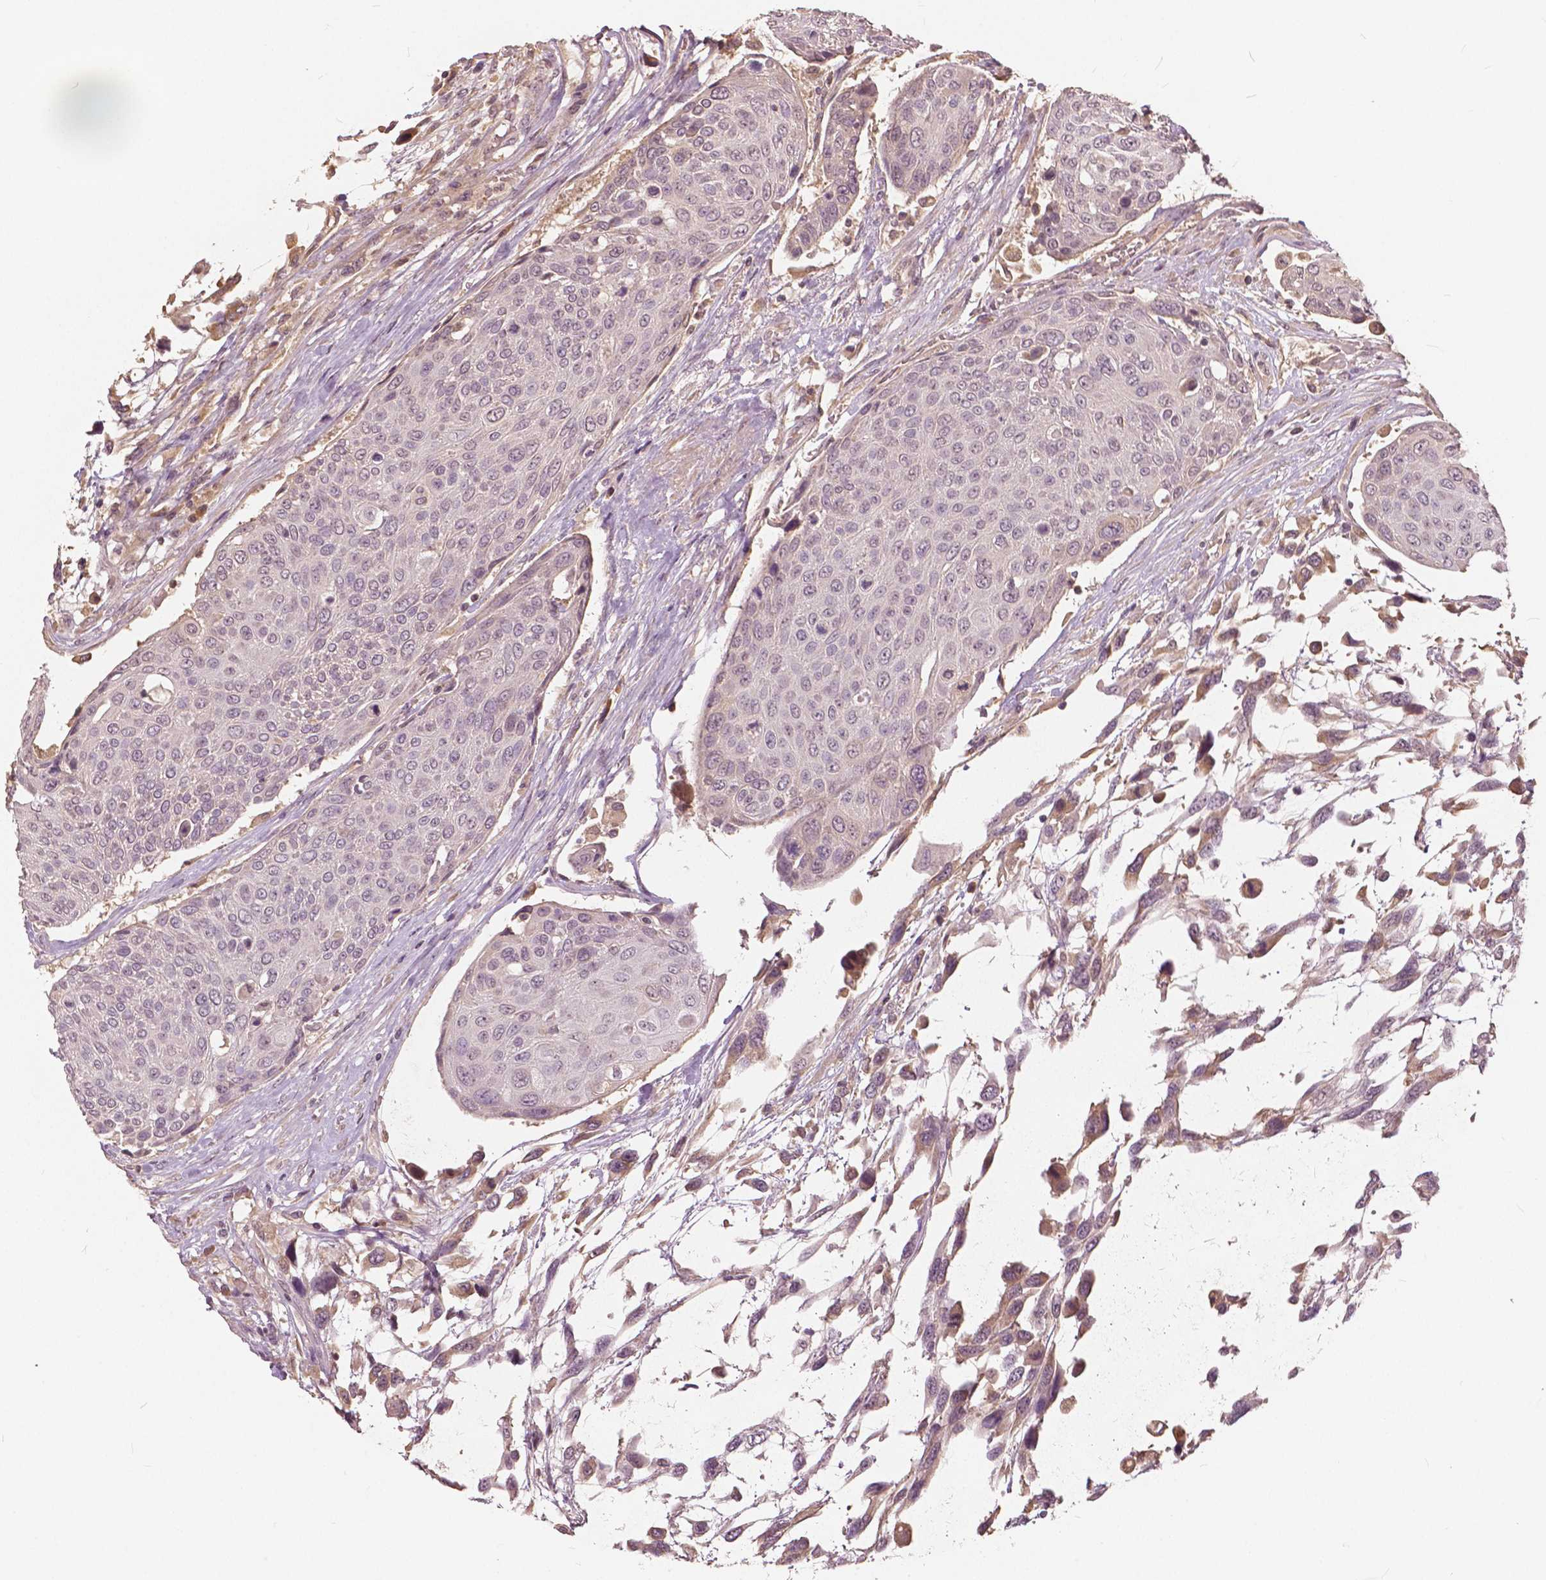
{"staining": {"intensity": "weak", "quantity": "<25%", "location": "nuclear"}, "tissue": "urothelial cancer", "cell_type": "Tumor cells", "image_type": "cancer", "snomed": [{"axis": "morphology", "description": "Urothelial carcinoma, High grade"}, {"axis": "topography", "description": "Urinary bladder"}], "caption": "High power microscopy image of an IHC photomicrograph of high-grade urothelial carcinoma, revealing no significant expression in tumor cells. (DAB (3,3'-diaminobenzidine) immunohistochemistry with hematoxylin counter stain).", "gene": "ANGPTL4", "patient": {"sex": "female", "age": 70}}